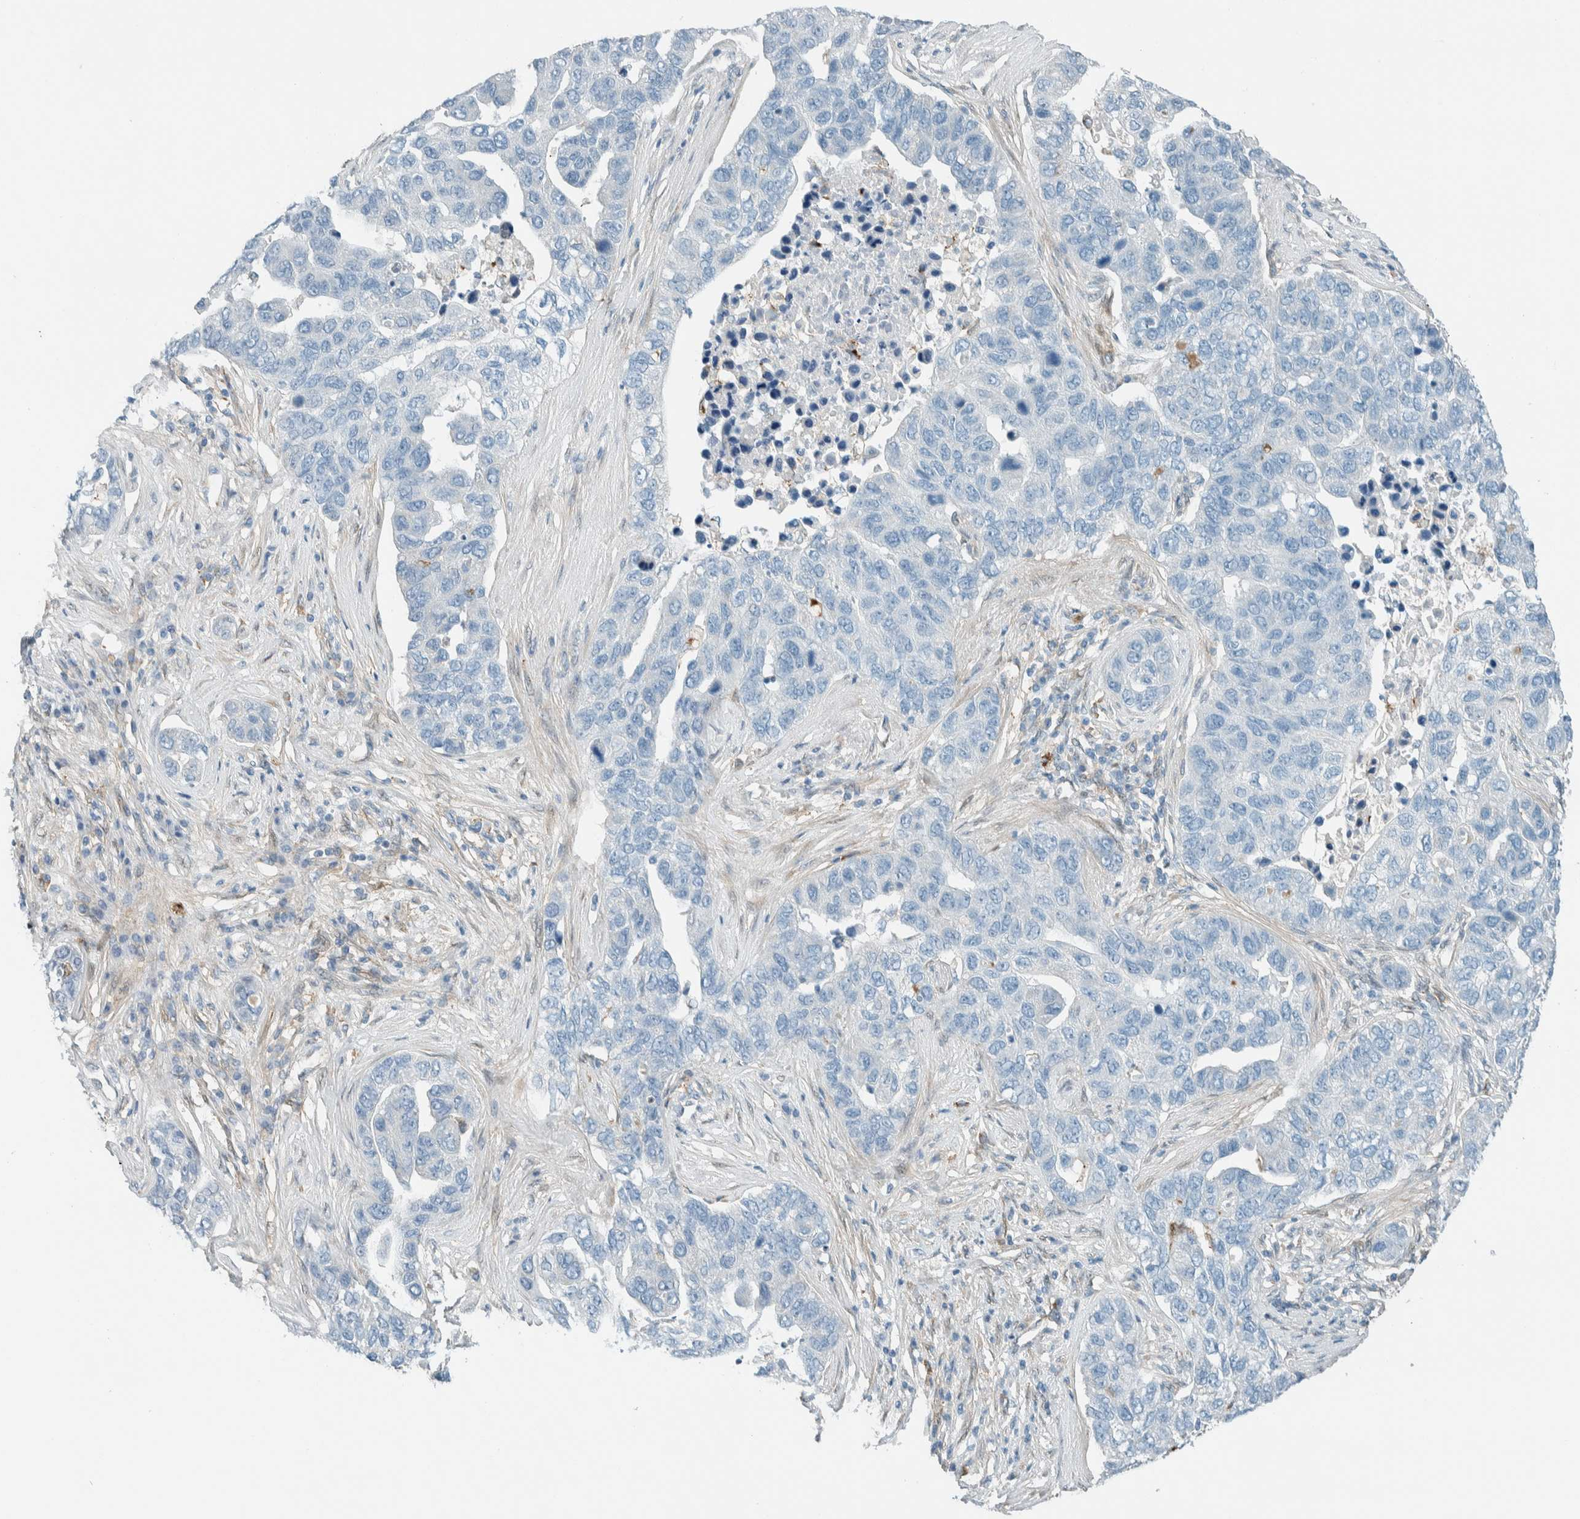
{"staining": {"intensity": "negative", "quantity": "none", "location": "none"}, "tissue": "pancreatic cancer", "cell_type": "Tumor cells", "image_type": "cancer", "snomed": [{"axis": "morphology", "description": "Adenocarcinoma, NOS"}, {"axis": "topography", "description": "Pancreas"}], "caption": "Pancreatic cancer was stained to show a protein in brown. There is no significant expression in tumor cells. (DAB IHC, high magnification).", "gene": "NXN", "patient": {"sex": "female", "age": 61}}